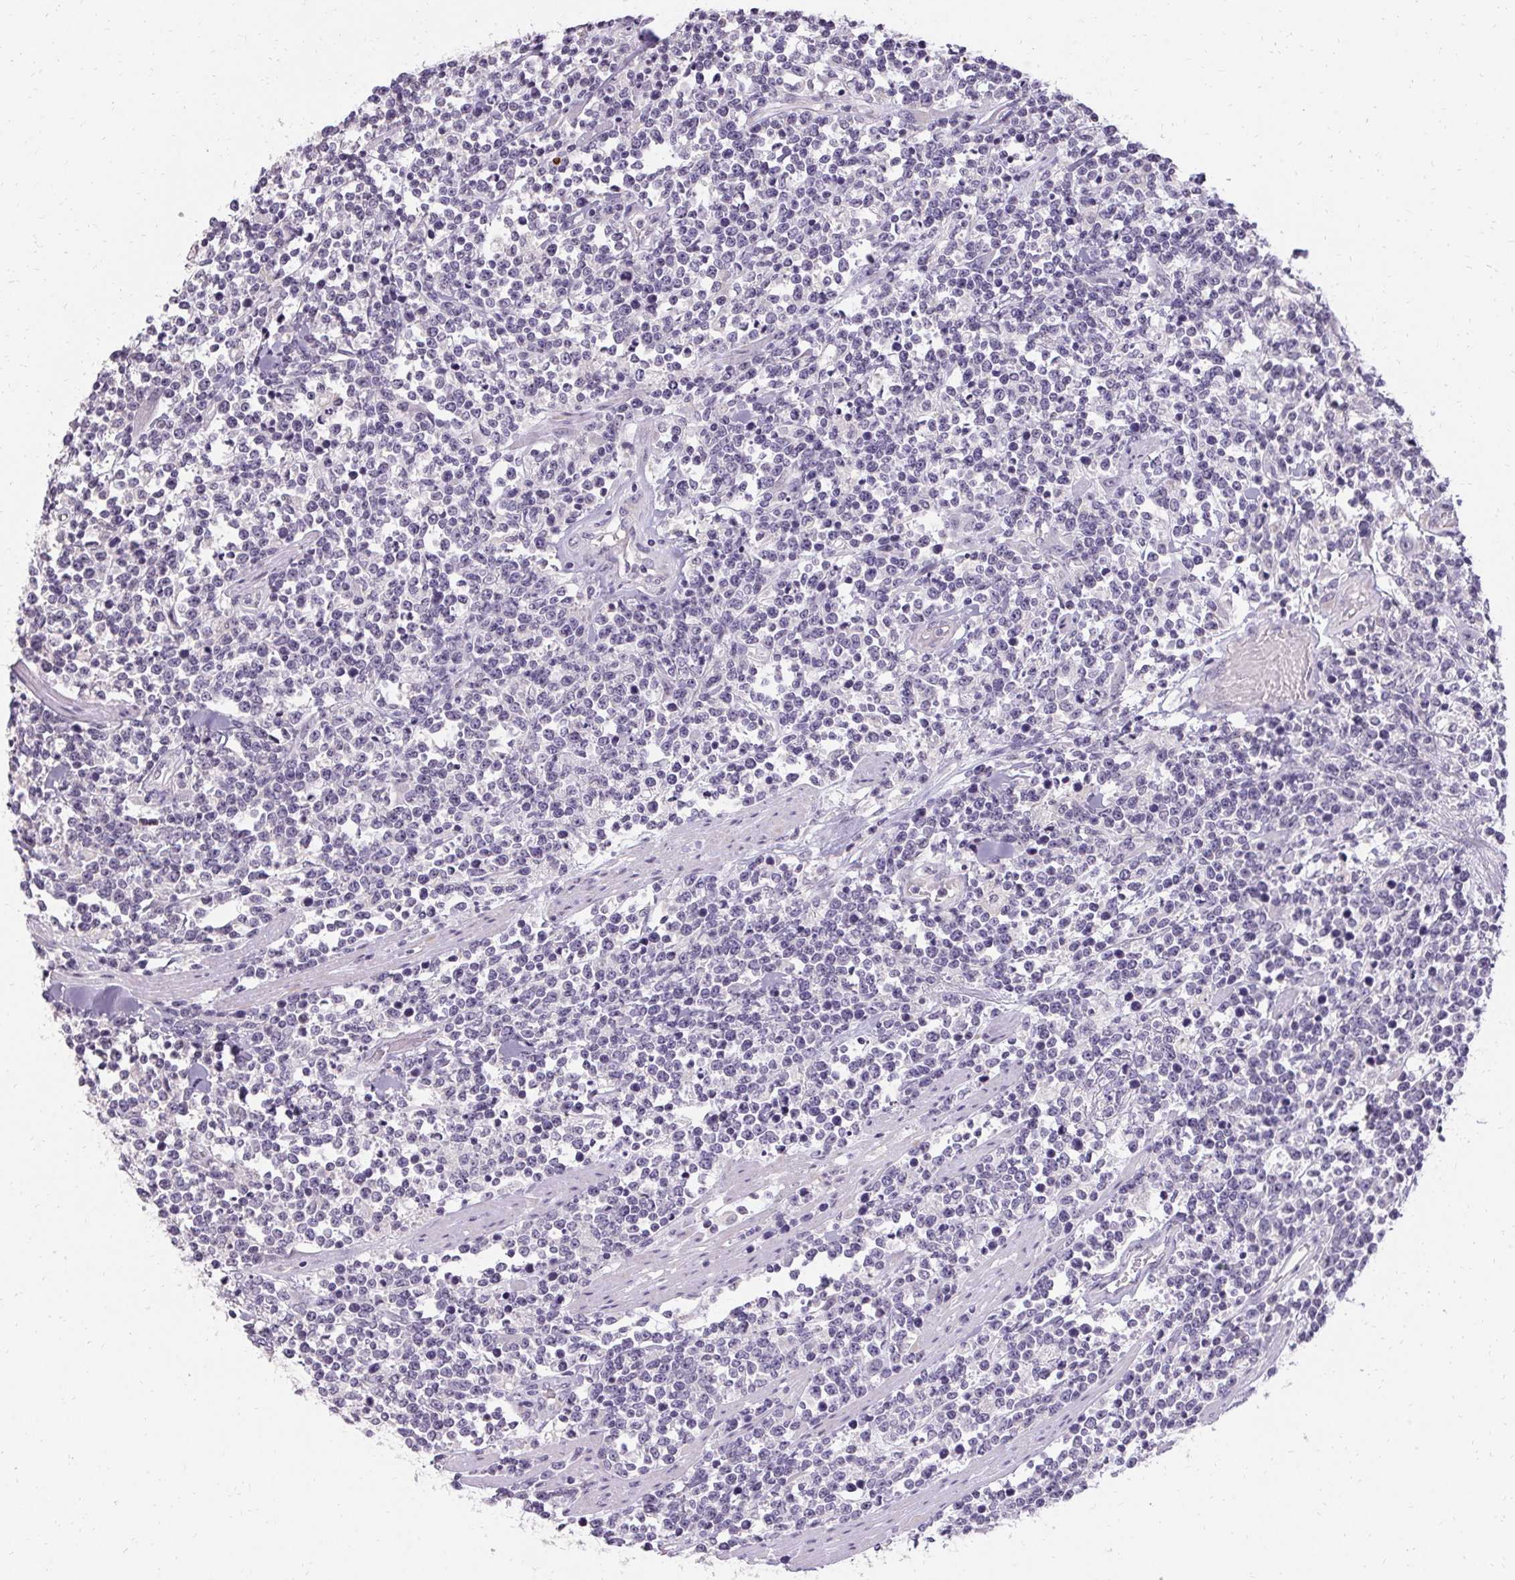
{"staining": {"intensity": "negative", "quantity": "none", "location": "none"}, "tissue": "lymphoma", "cell_type": "Tumor cells", "image_type": "cancer", "snomed": [{"axis": "morphology", "description": "Malignant lymphoma, non-Hodgkin's type, High grade"}, {"axis": "topography", "description": "Colon"}], "caption": "The micrograph displays no significant staining in tumor cells of high-grade malignant lymphoma, non-Hodgkin's type.", "gene": "HSD17B3", "patient": {"sex": "male", "age": 82}}